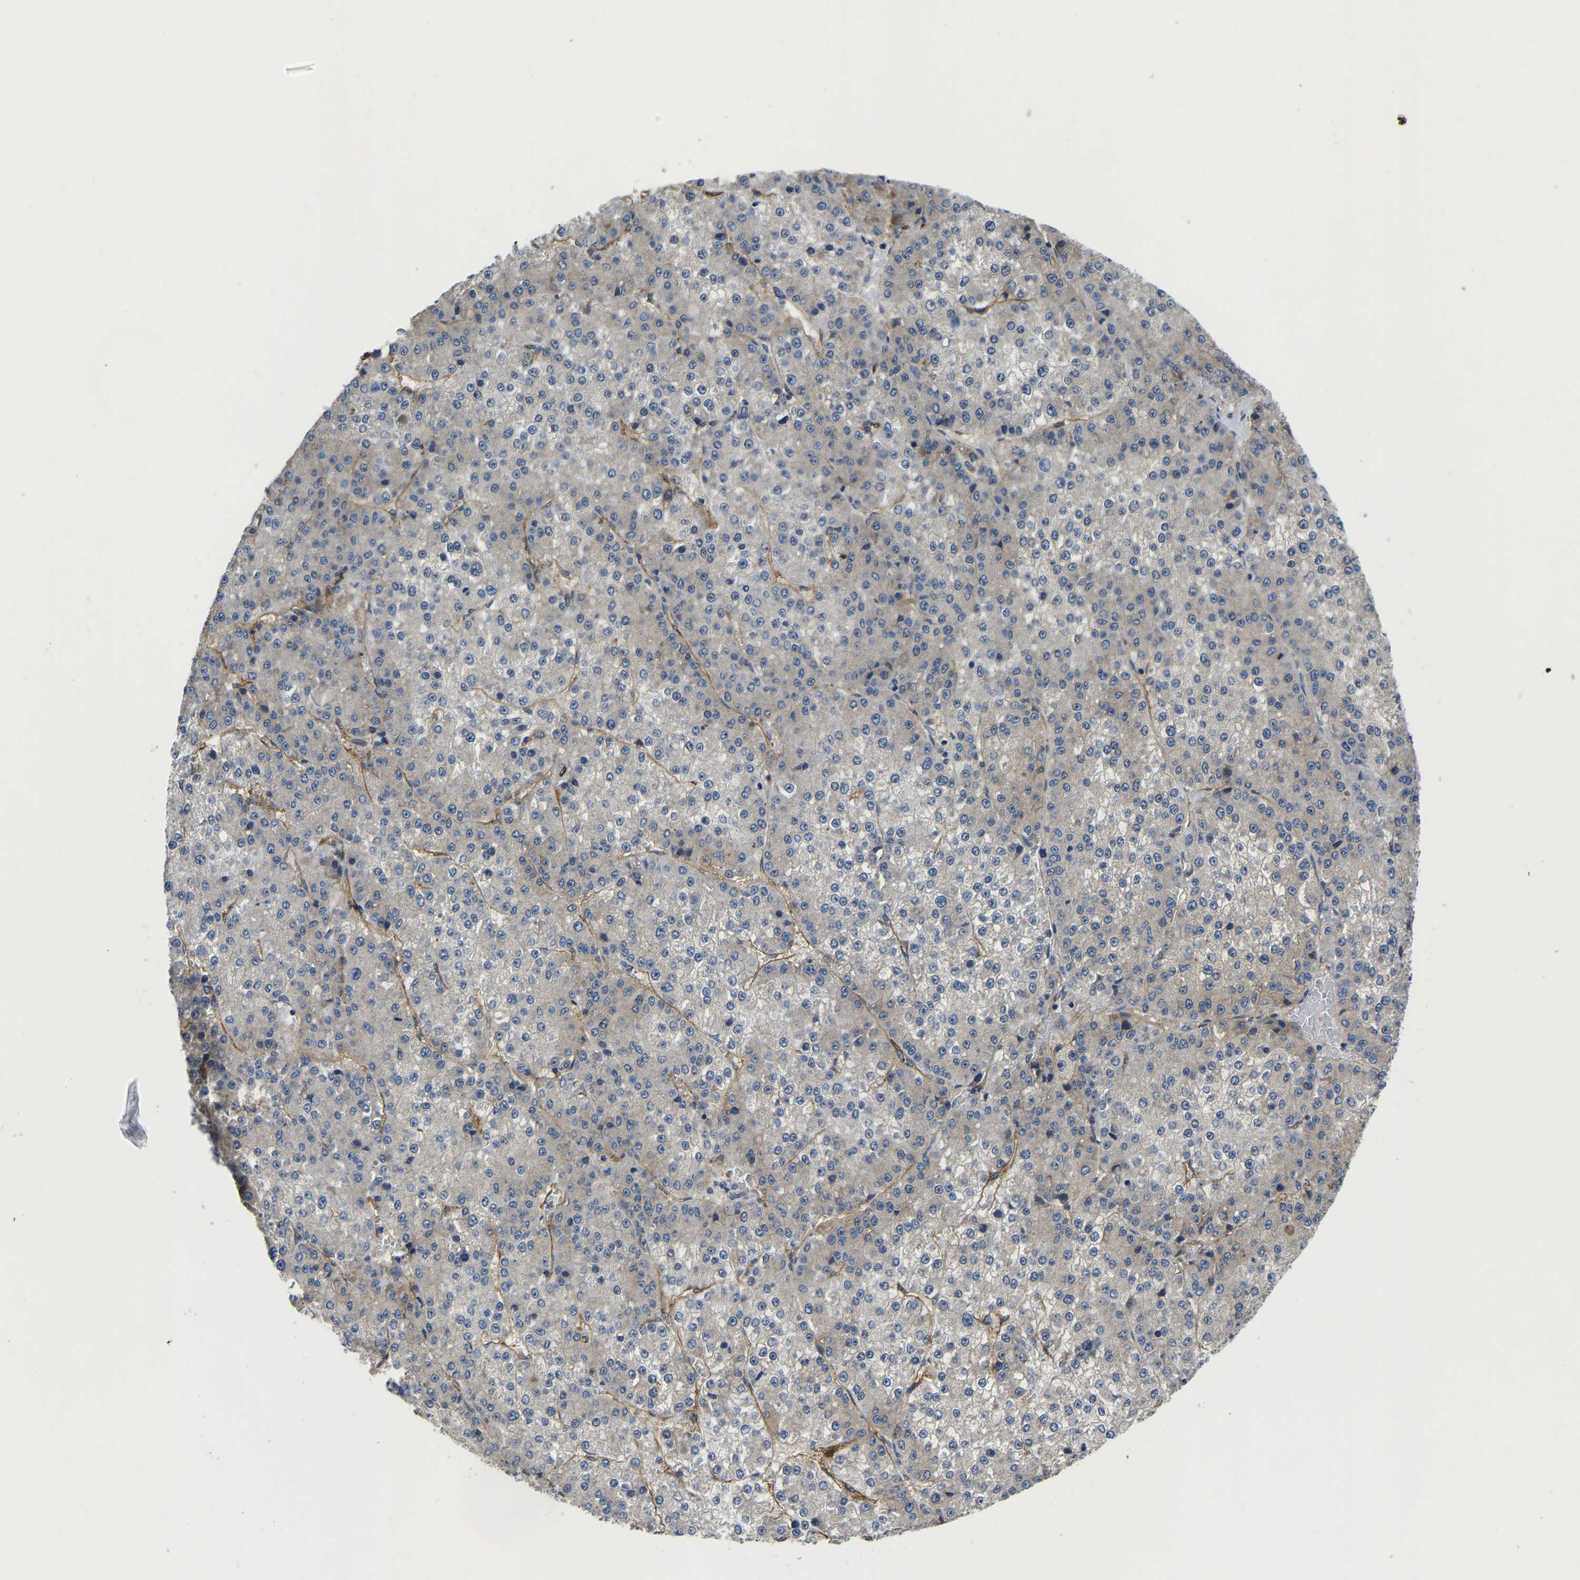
{"staining": {"intensity": "negative", "quantity": "none", "location": "none"}, "tissue": "liver cancer", "cell_type": "Tumor cells", "image_type": "cancer", "snomed": [{"axis": "morphology", "description": "Carcinoma, Hepatocellular, NOS"}, {"axis": "topography", "description": "Liver"}], "caption": "High power microscopy image of an immunohistochemistry micrograph of liver cancer (hepatocellular carcinoma), revealing no significant expression in tumor cells.", "gene": "ITGA2", "patient": {"sex": "female", "age": 73}}